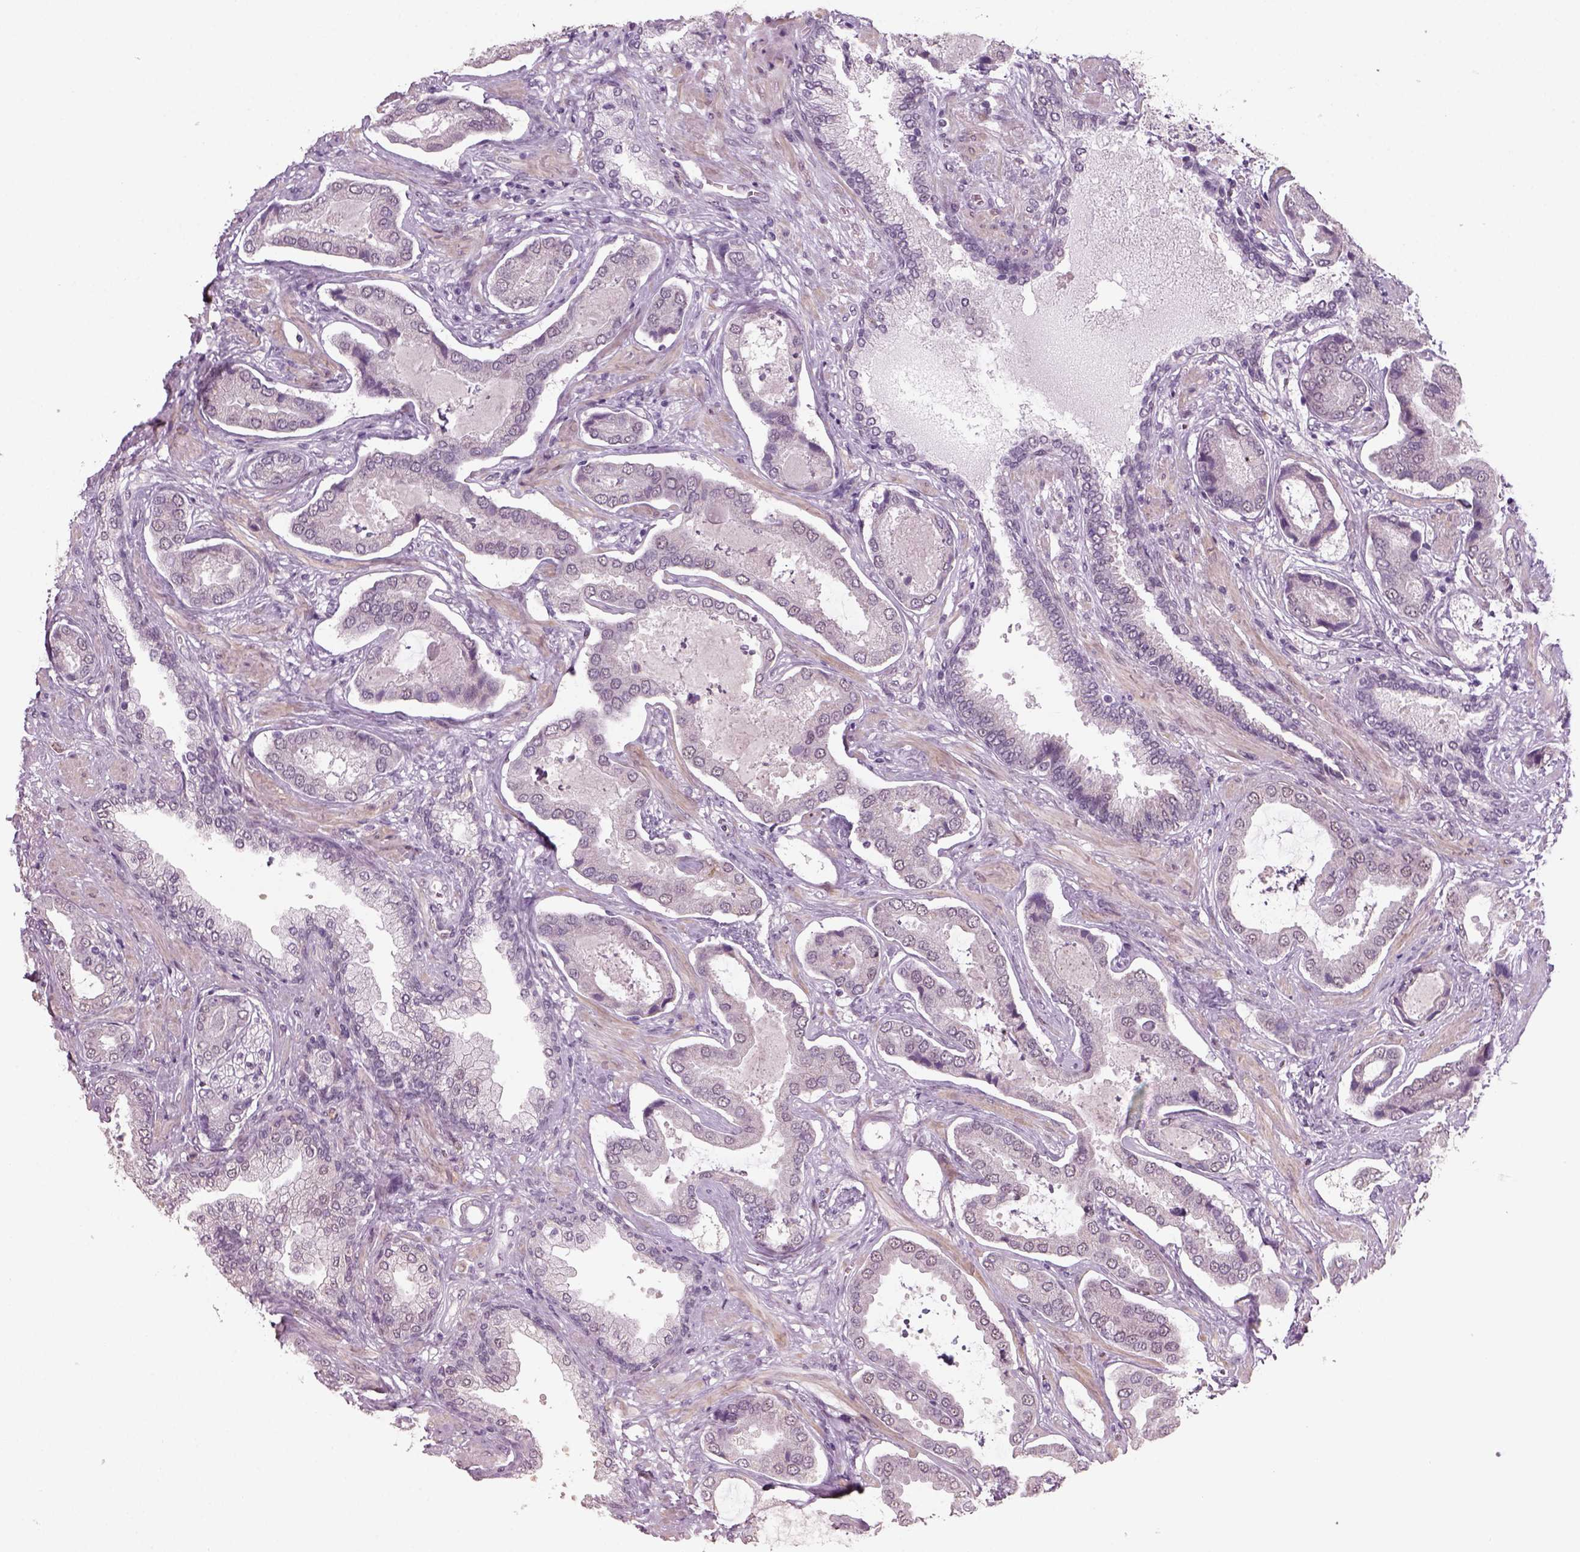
{"staining": {"intensity": "negative", "quantity": "none", "location": "none"}, "tissue": "prostate cancer", "cell_type": "Tumor cells", "image_type": "cancer", "snomed": [{"axis": "morphology", "description": "Adenocarcinoma, NOS"}, {"axis": "topography", "description": "Prostate"}], "caption": "Tumor cells are negative for brown protein staining in prostate cancer (adenocarcinoma).", "gene": "NAT8", "patient": {"sex": "male", "age": 64}}